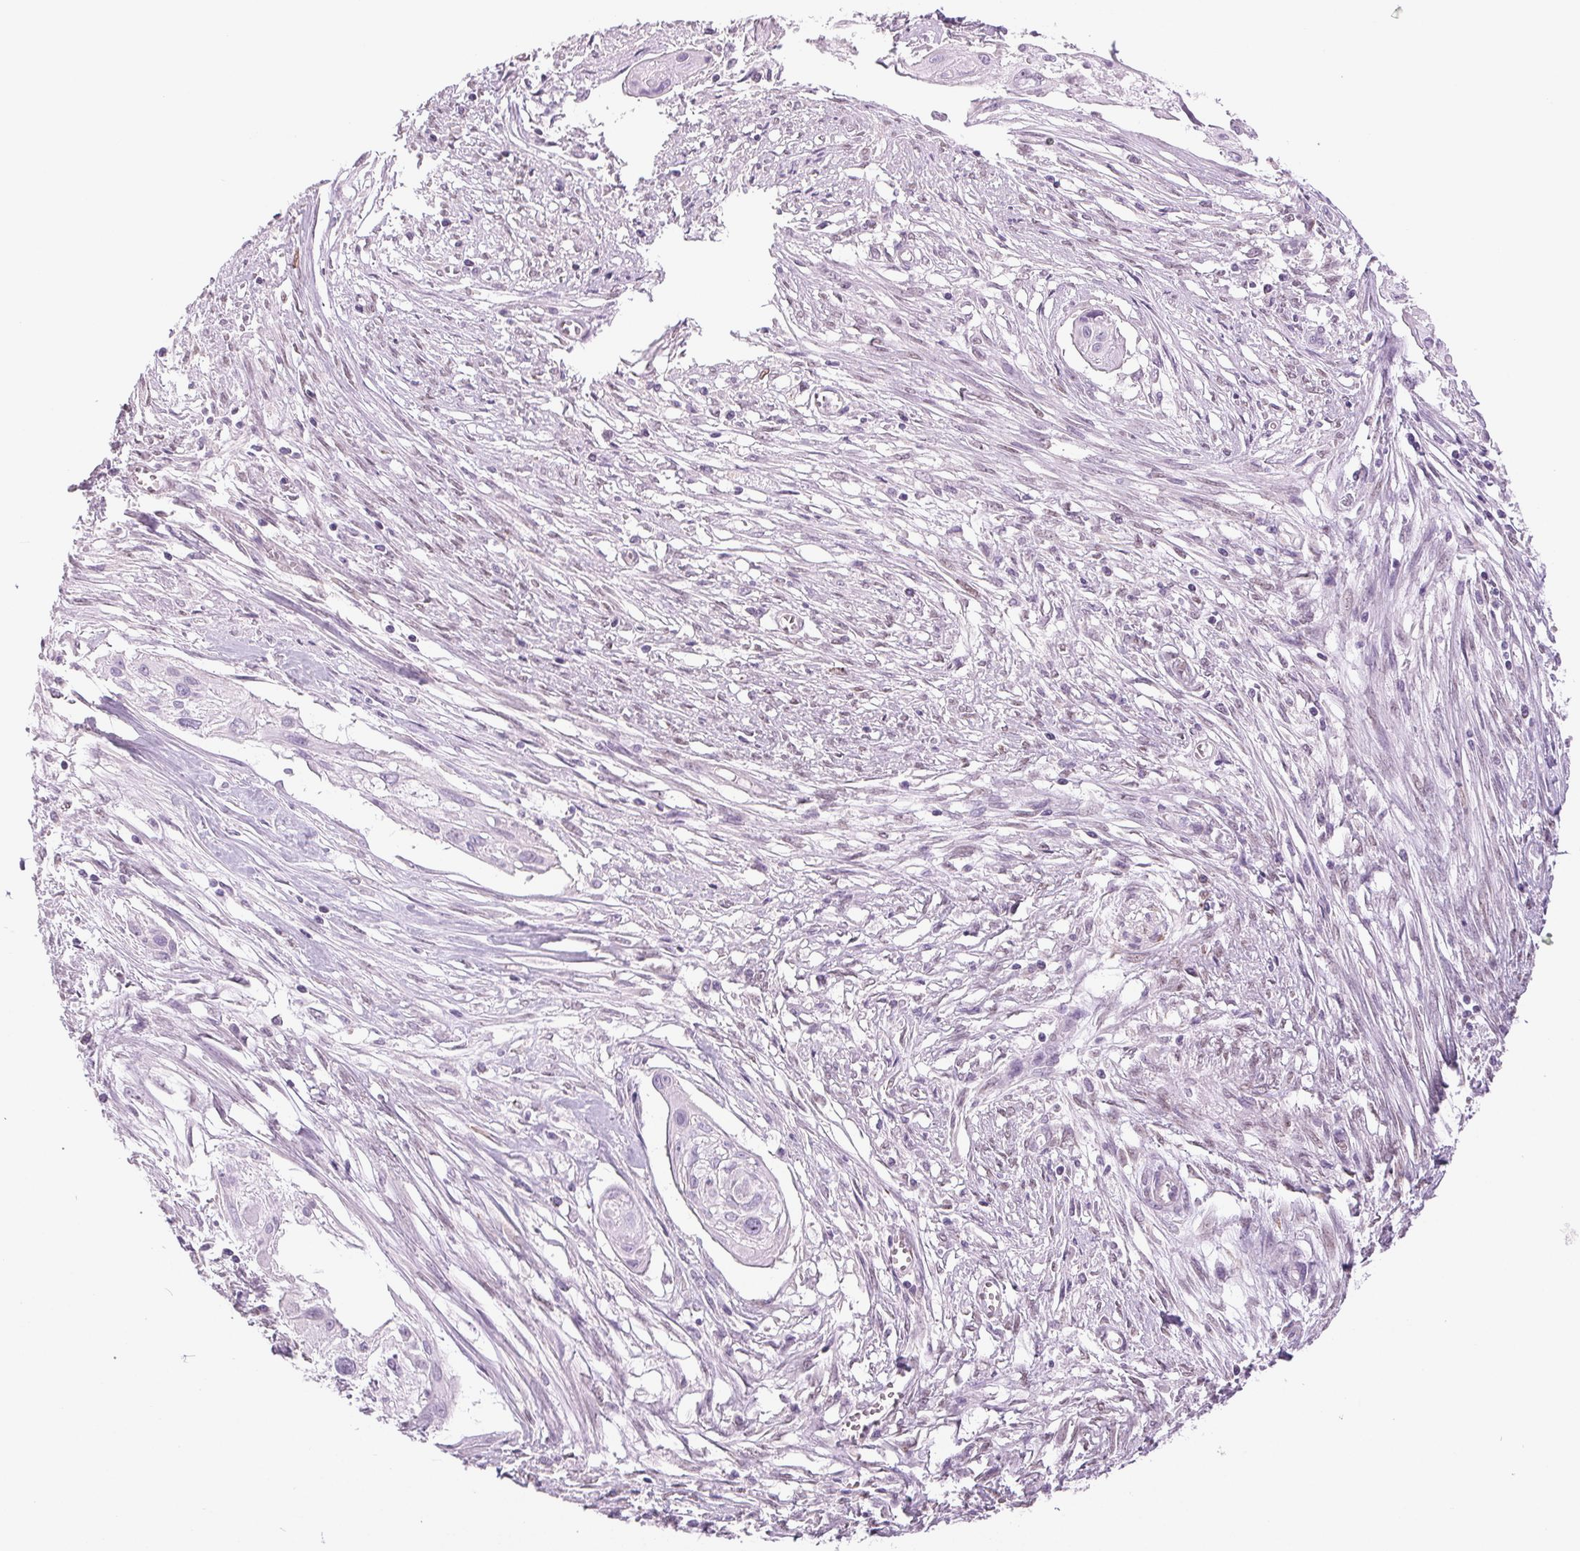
{"staining": {"intensity": "negative", "quantity": "none", "location": "none"}, "tissue": "cervical cancer", "cell_type": "Tumor cells", "image_type": "cancer", "snomed": [{"axis": "morphology", "description": "Squamous cell carcinoma, NOS"}, {"axis": "topography", "description": "Cervix"}], "caption": "High power microscopy image of an immunohistochemistry (IHC) photomicrograph of cervical squamous cell carcinoma, revealing no significant positivity in tumor cells.", "gene": "DNAJC6", "patient": {"sex": "female", "age": 49}}